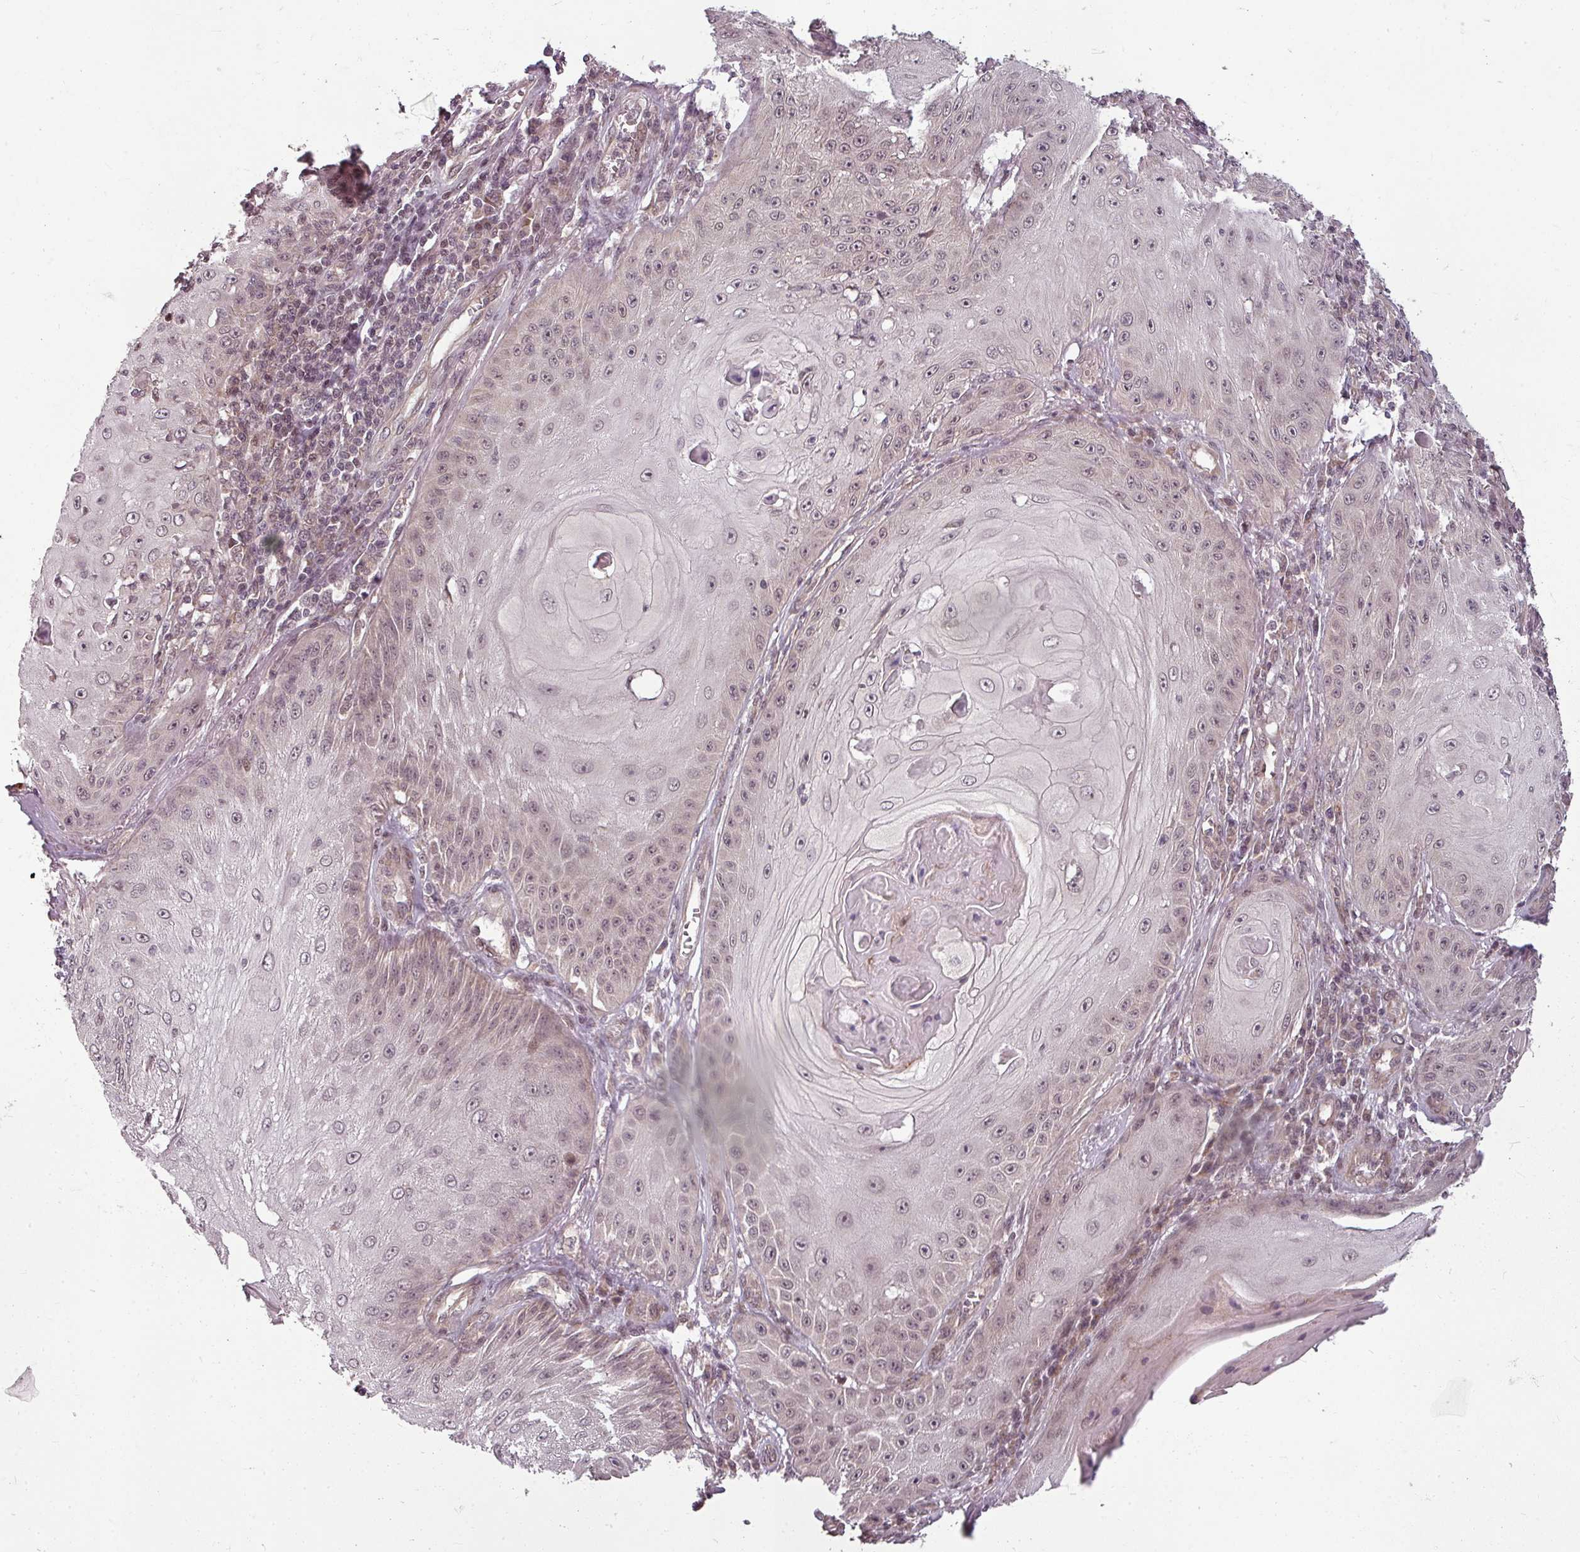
{"staining": {"intensity": "weak", "quantity": "25%-75%", "location": "cytoplasmic/membranous,nuclear"}, "tissue": "skin cancer", "cell_type": "Tumor cells", "image_type": "cancer", "snomed": [{"axis": "morphology", "description": "Squamous cell carcinoma, NOS"}, {"axis": "topography", "description": "Skin"}], "caption": "Immunohistochemistry of skin squamous cell carcinoma demonstrates low levels of weak cytoplasmic/membranous and nuclear expression in about 25%-75% of tumor cells.", "gene": "CLIC1", "patient": {"sex": "male", "age": 70}}